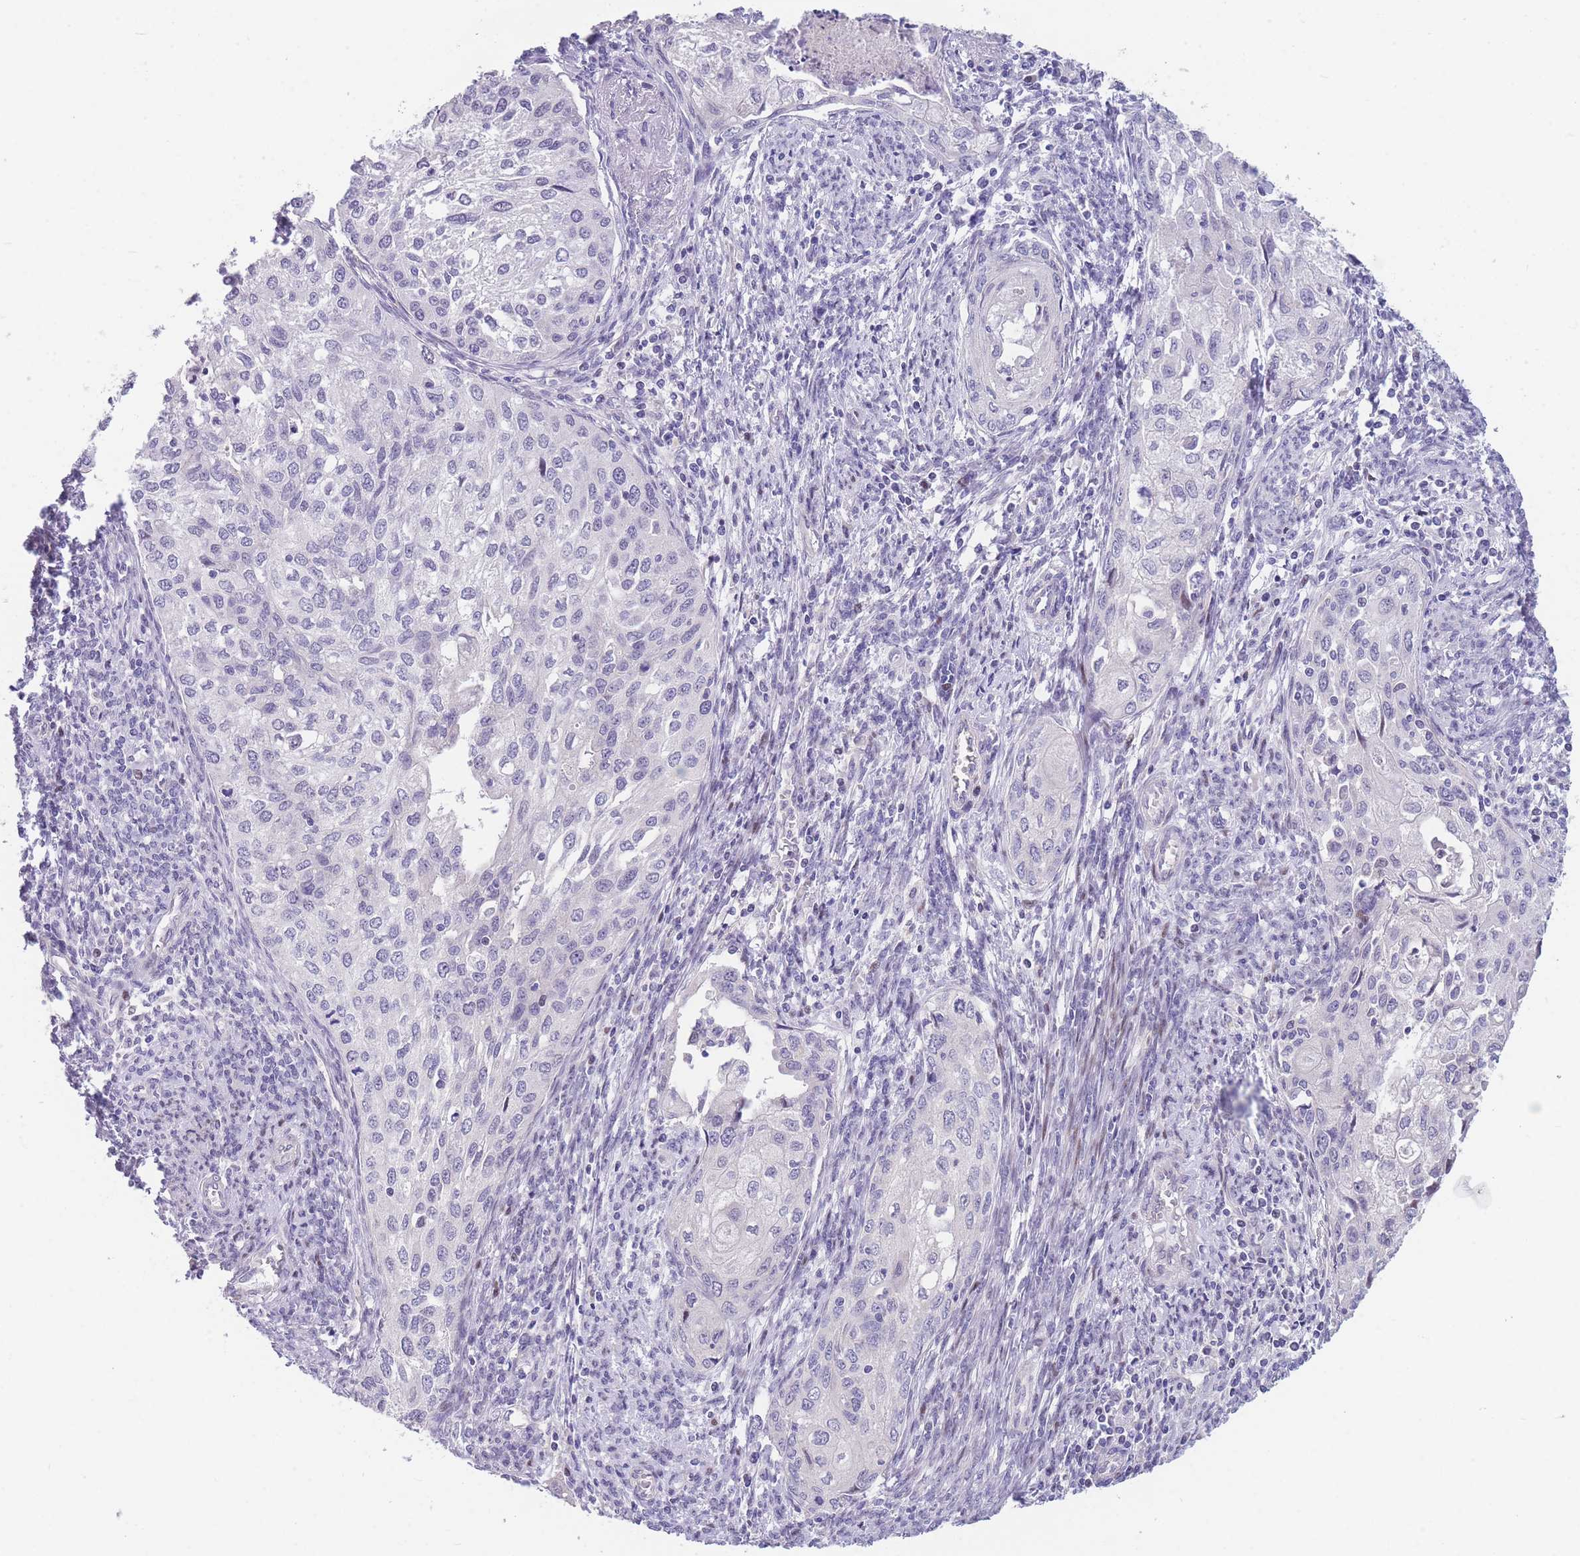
{"staining": {"intensity": "negative", "quantity": "none", "location": "none"}, "tissue": "cervical cancer", "cell_type": "Tumor cells", "image_type": "cancer", "snomed": [{"axis": "morphology", "description": "Squamous cell carcinoma, NOS"}, {"axis": "topography", "description": "Cervix"}], "caption": "Protein analysis of cervical cancer demonstrates no significant expression in tumor cells. The staining is performed using DAB brown chromogen with nuclei counter-stained in using hematoxylin.", "gene": "SHCBP1", "patient": {"sex": "female", "age": 67}}